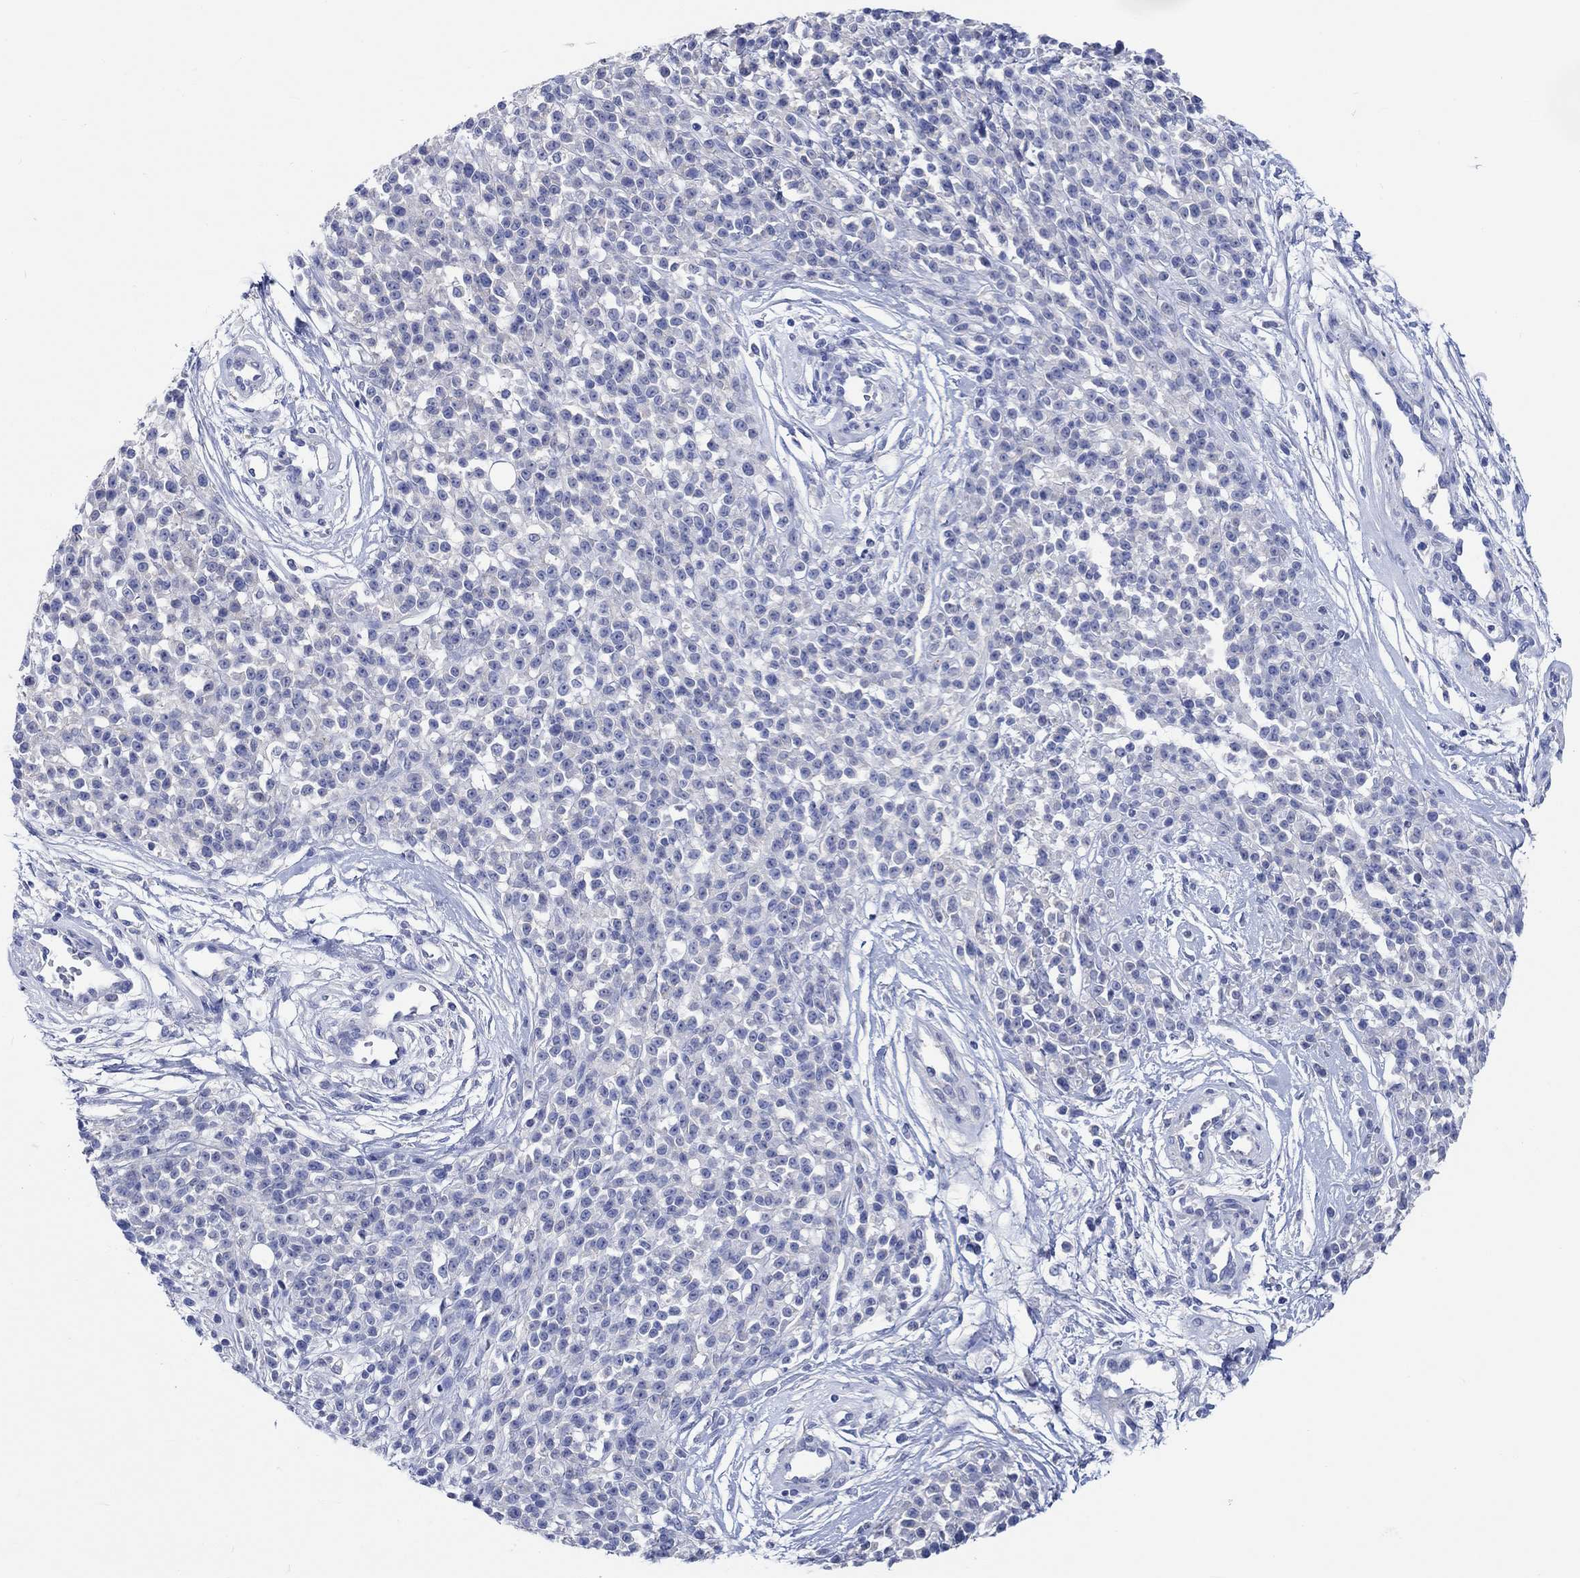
{"staining": {"intensity": "negative", "quantity": "none", "location": "none"}, "tissue": "melanoma", "cell_type": "Tumor cells", "image_type": "cancer", "snomed": [{"axis": "morphology", "description": "Malignant melanoma, NOS"}, {"axis": "topography", "description": "Skin"}, {"axis": "topography", "description": "Skin of trunk"}], "caption": "A histopathology image of human melanoma is negative for staining in tumor cells.", "gene": "SHISA4", "patient": {"sex": "male", "age": 74}}